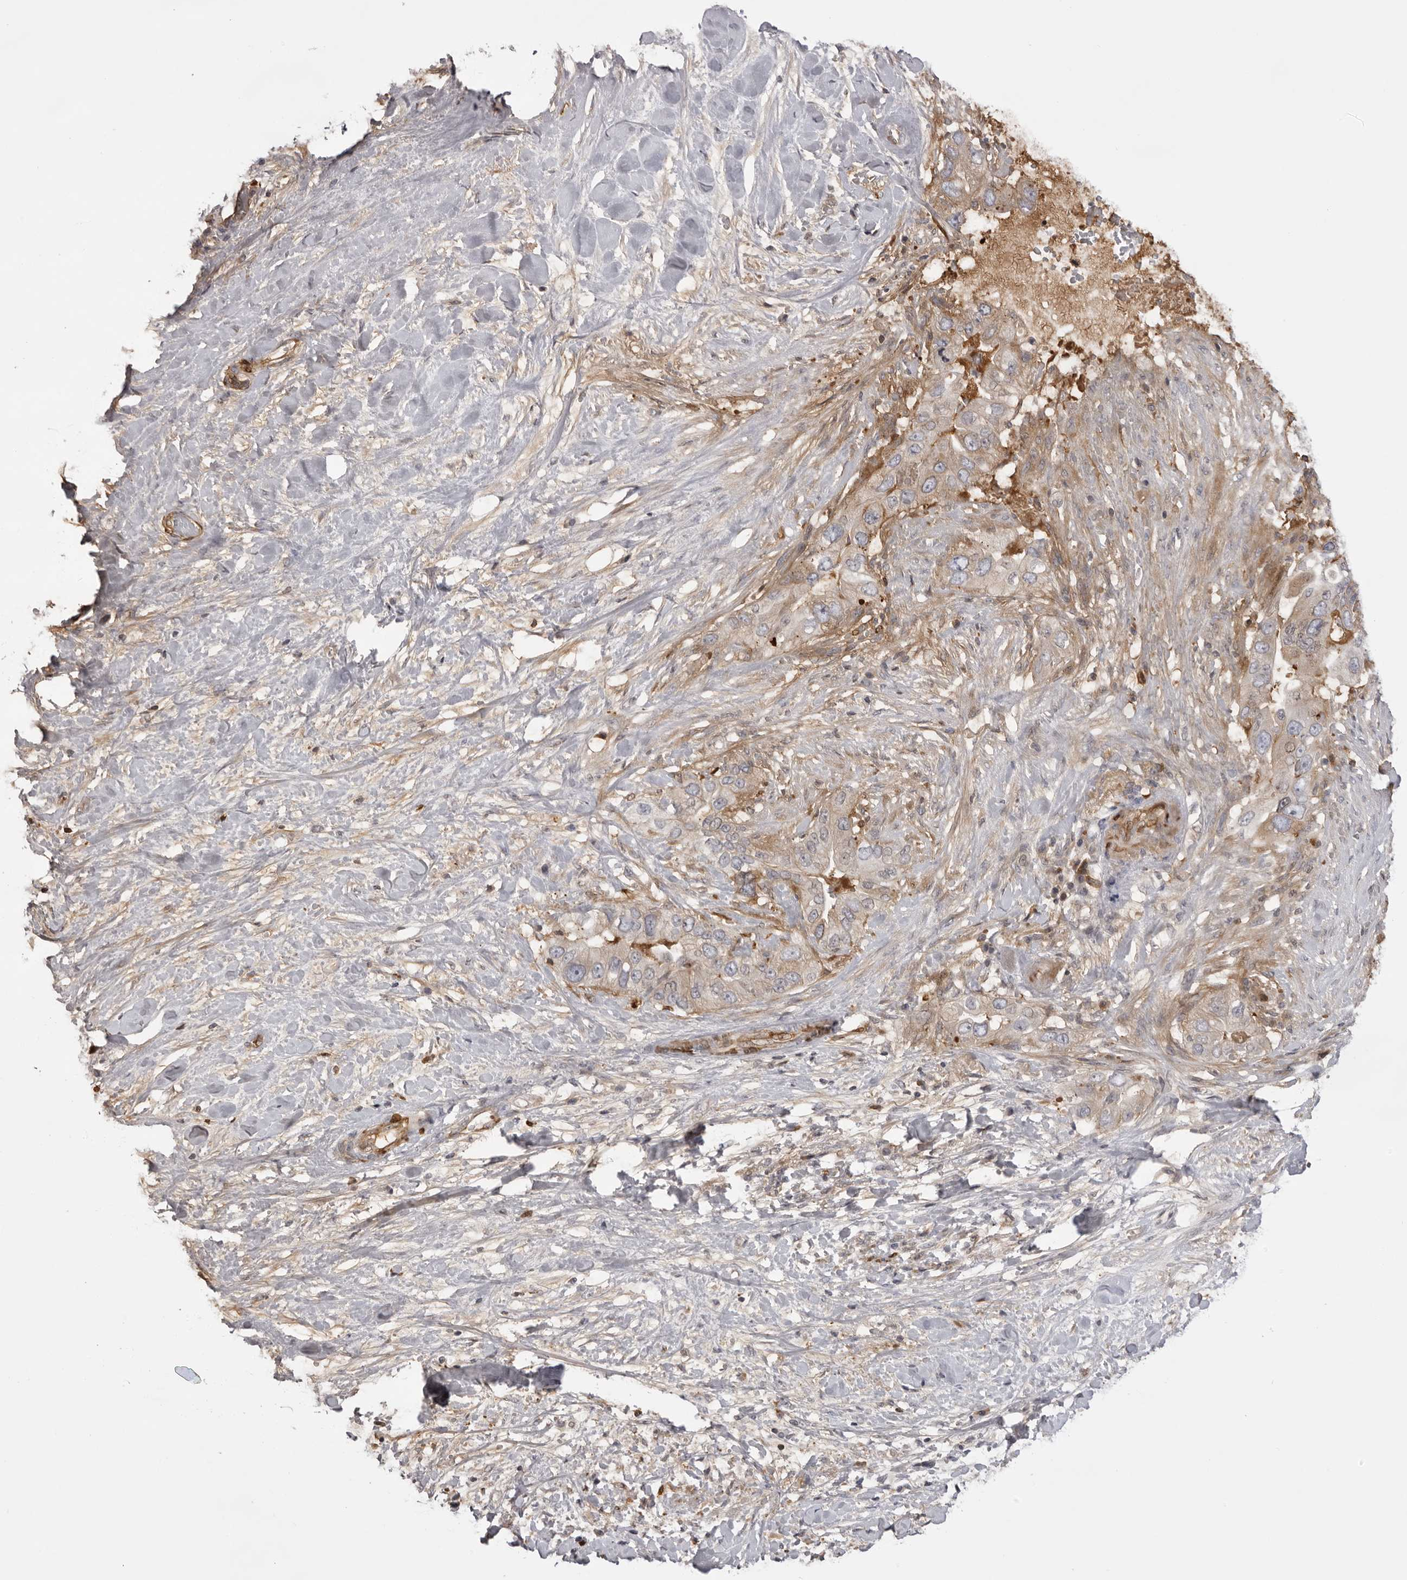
{"staining": {"intensity": "weak", "quantity": "<25%", "location": "cytoplasmic/membranous"}, "tissue": "pancreatic cancer", "cell_type": "Tumor cells", "image_type": "cancer", "snomed": [{"axis": "morphology", "description": "Inflammation, NOS"}, {"axis": "morphology", "description": "Adenocarcinoma, NOS"}, {"axis": "topography", "description": "Pancreas"}], "caption": "Human adenocarcinoma (pancreatic) stained for a protein using immunohistochemistry (IHC) exhibits no staining in tumor cells.", "gene": "PLEKHF2", "patient": {"sex": "female", "age": 56}}